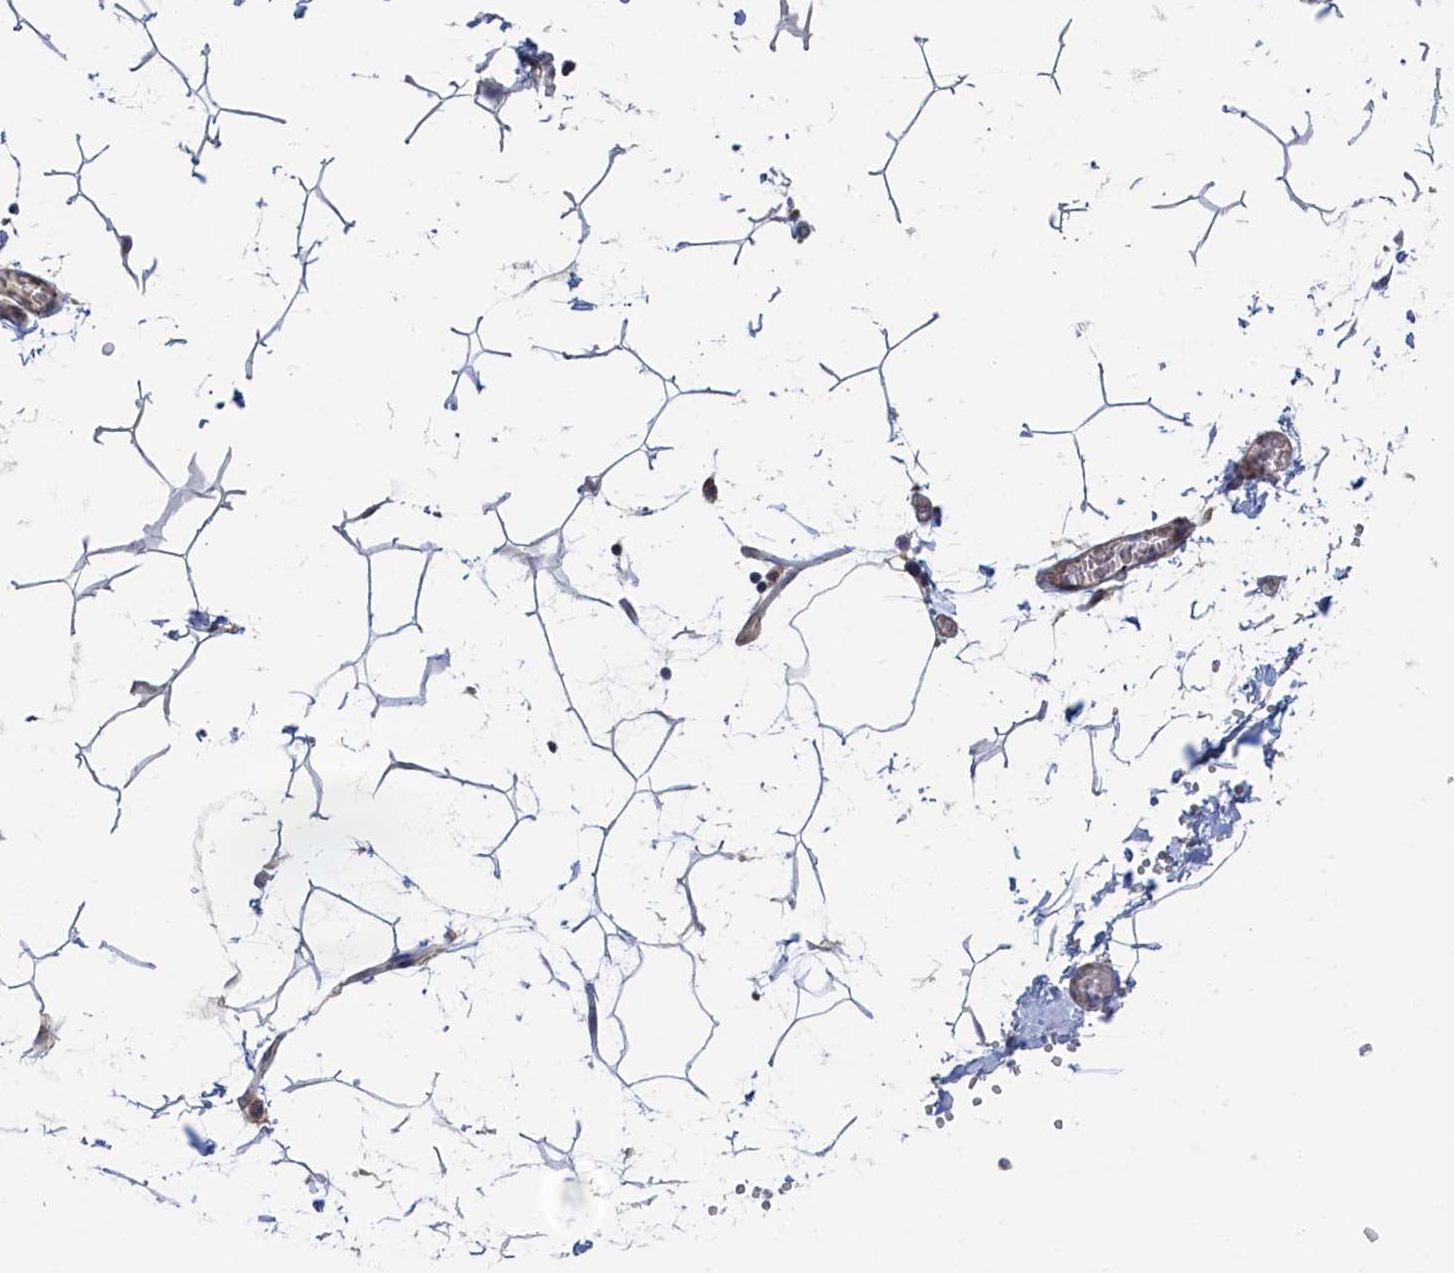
{"staining": {"intensity": "negative", "quantity": "none", "location": "none"}, "tissue": "adipose tissue", "cell_type": "Adipocytes", "image_type": "normal", "snomed": [{"axis": "morphology", "description": "Normal tissue, NOS"}, {"axis": "topography", "description": "Gallbladder"}, {"axis": "topography", "description": "Peripheral nerve tissue"}], "caption": "An immunohistochemistry micrograph of benign adipose tissue is shown. There is no staining in adipocytes of adipose tissue. (DAB IHC visualized using brightfield microscopy, high magnification).", "gene": "FILIP1L", "patient": {"sex": "male", "age": 38}}